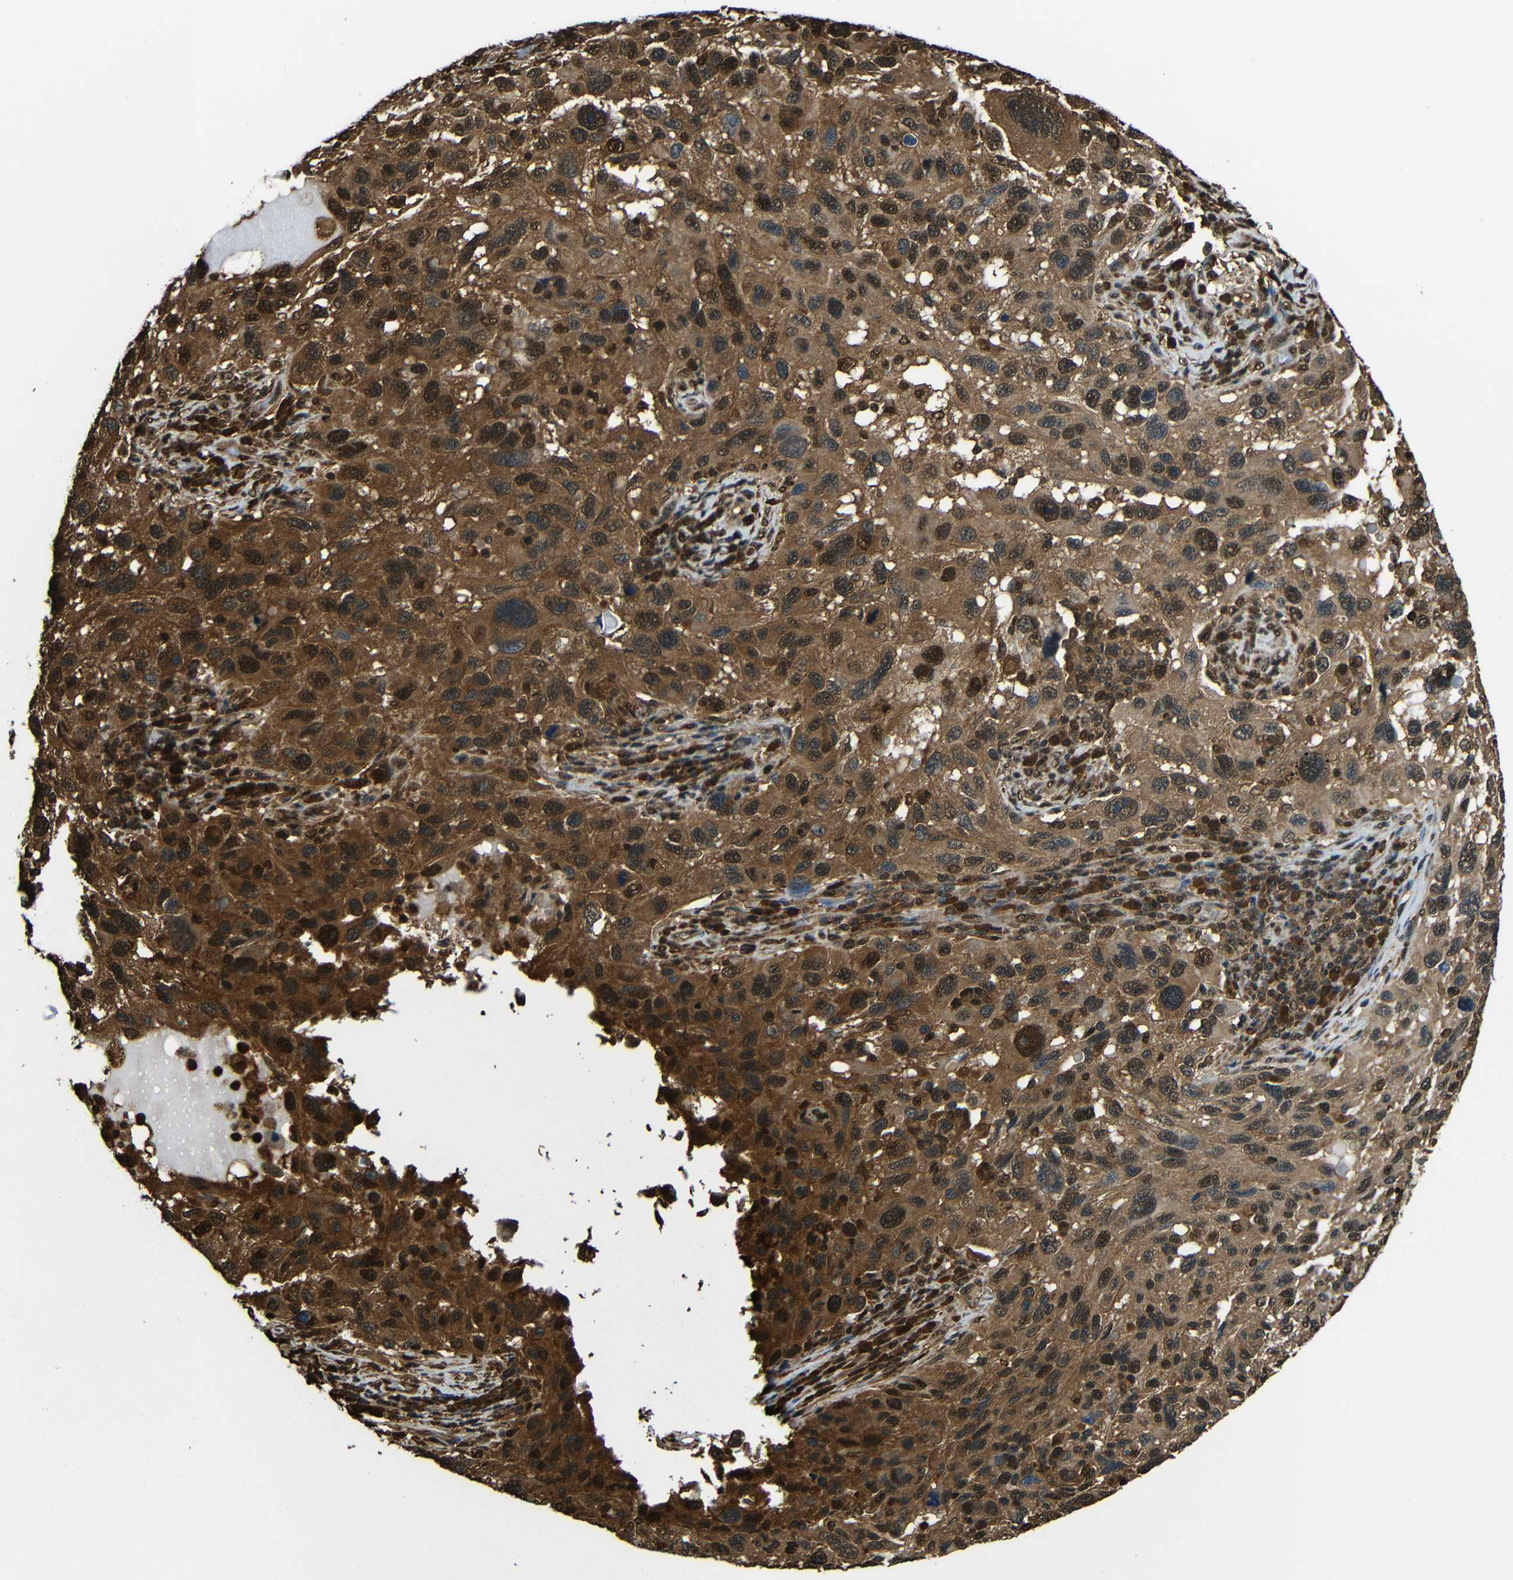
{"staining": {"intensity": "moderate", "quantity": ">75%", "location": "cytoplasmic/membranous,nuclear"}, "tissue": "melanoma", "cell_type": "Tumor cells", "image_type": "cancer", "snomed": [{"axis": "morphology", "description": "Malignant melanoma, NOS"}, {"axis": "topography", "description": "Skin"}], "caption": "A brown stain labels moderate cytoplasmic/membranous and nuclear expression of a protein in malignant melanoma tumor cells. (DAB (3,3'-diaminobenzidine) IHC, brown staining for protein, blue staining for nuclei).", "gene": "VCP", "patient": {"sex": "male", "age": 53}}